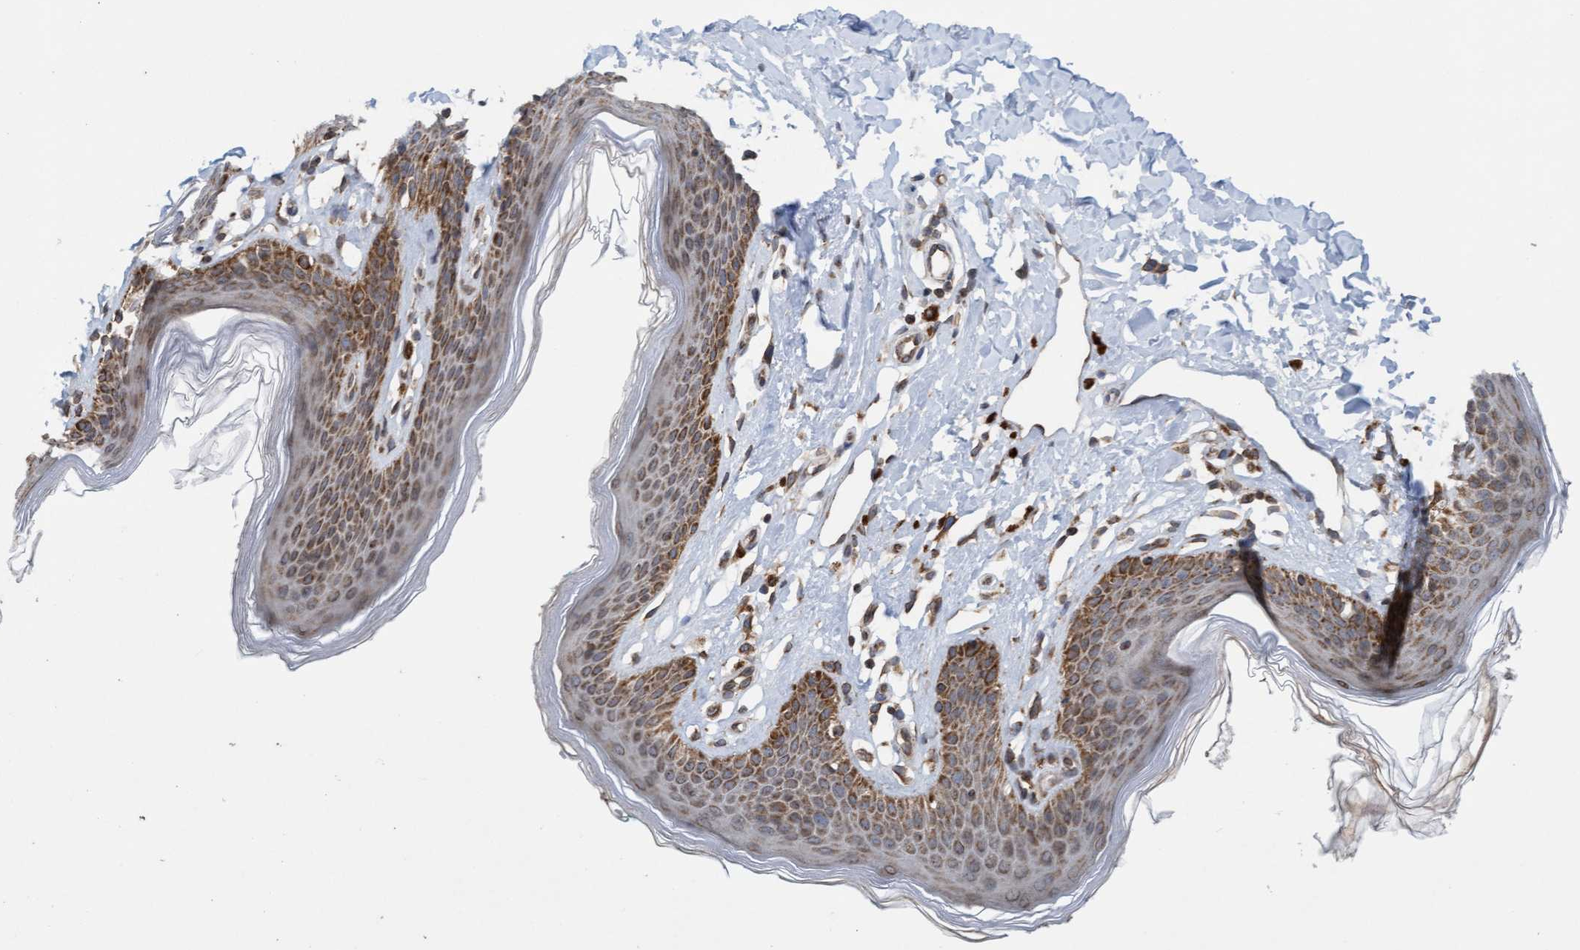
{"staining": {"intensity": "moderate", "quantity": ">75%", "location": "cytoplasmic/membranous"}, "tissue": "skin", "cell_type": "Epidermal cells", "image_type": "normal", "snomed": [{"axis": "morphology", "description": "Normal tissue, NOS"}, {"axis": "topography", "description": "Vulva"}], "caption": "Moderate cytoplasmic/membranous positivity is present in about >75% of epidermal cells in unremarkable skin.", "gene": "MRPS23", "patient": {"sex": "female", "age": 66}}